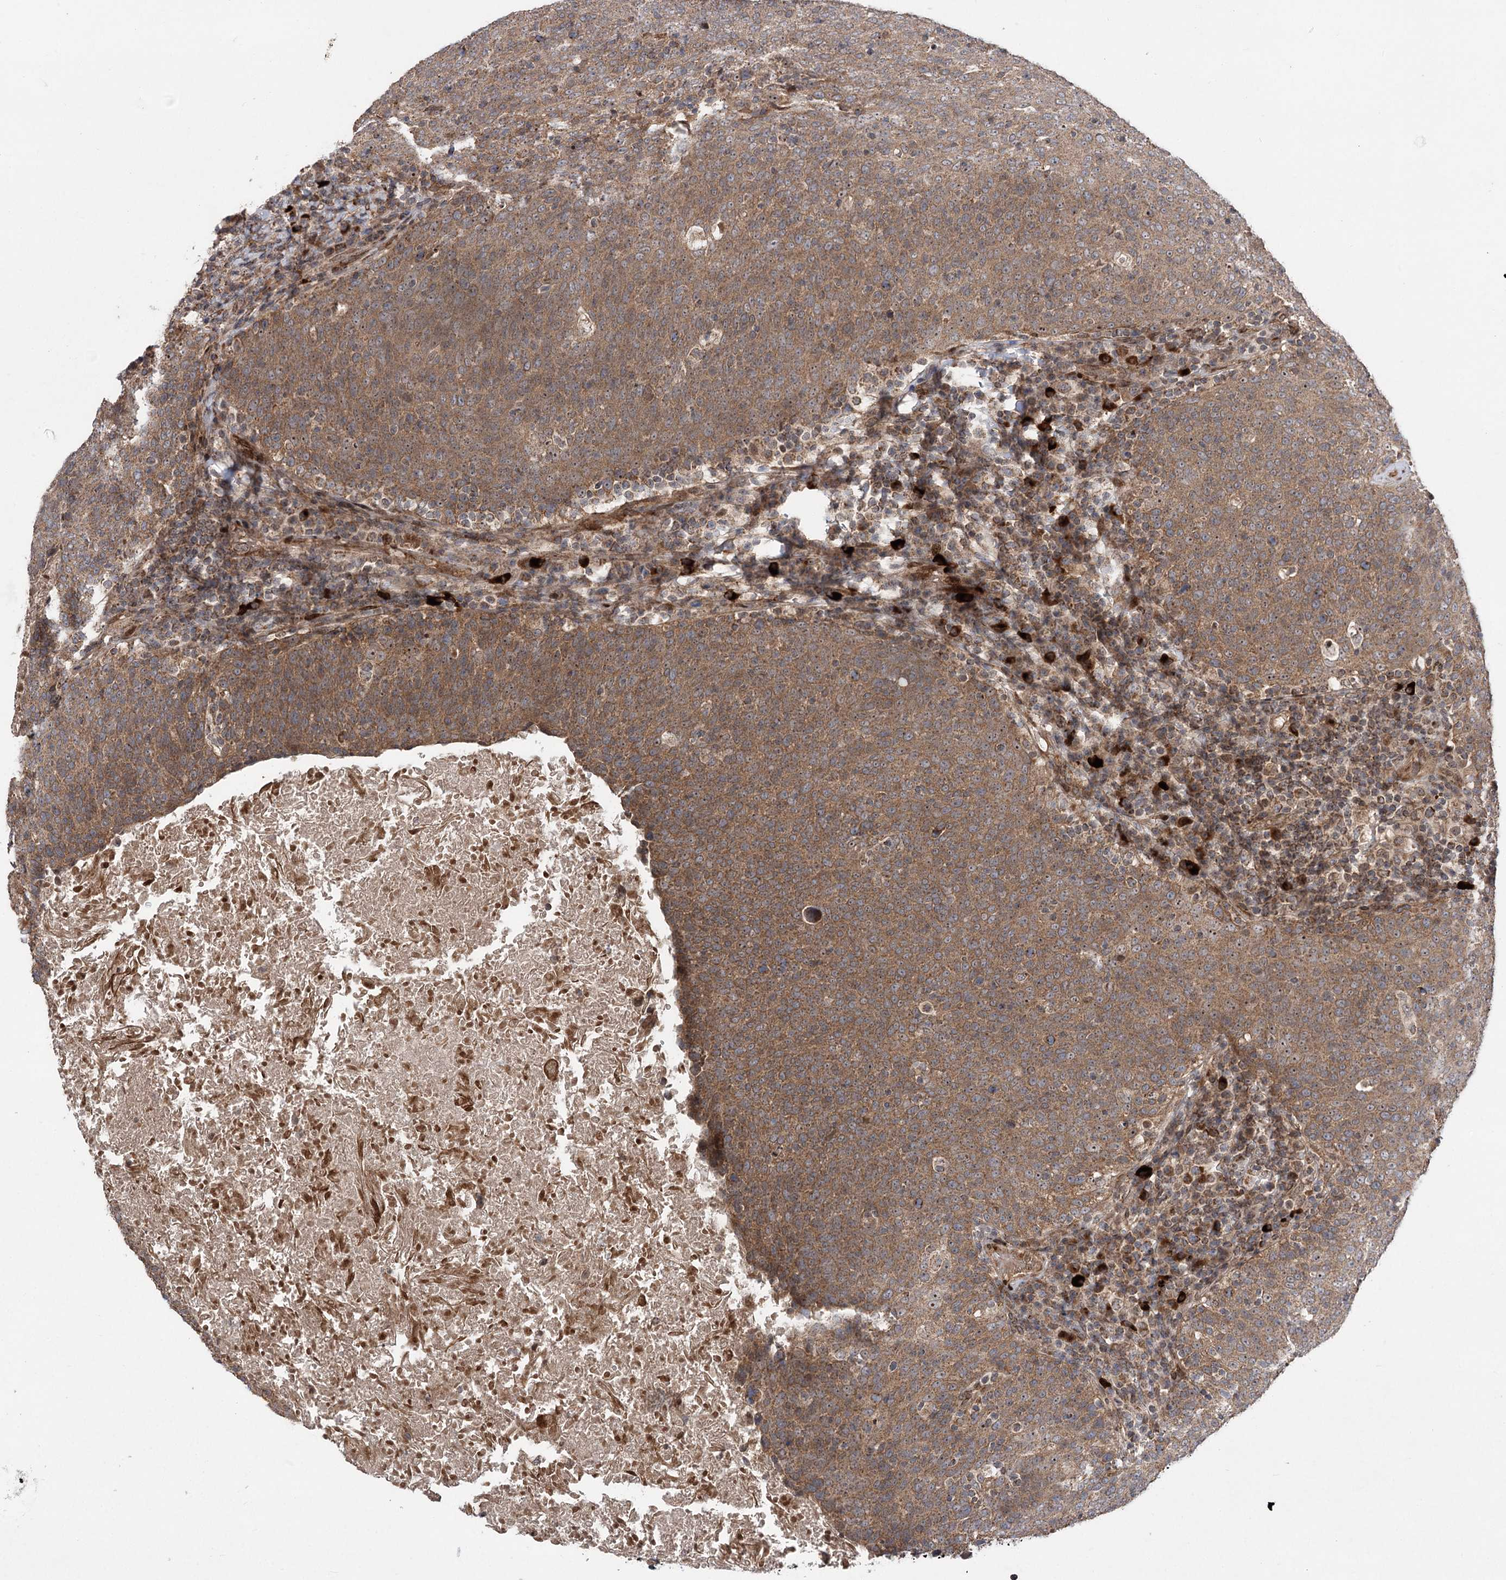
{"staining": {"intensity": "moderate", "quantity": ">75%", "location": "cytoplasmic/membranous"}, "tissue": "head and neck cancer", "cell_type": "Tumor cells", "image_type": "cancer", "snomed": [{"axis": "morphology", "description": "Squamous cell carcinoma, NOS"}, {"axis": "morphology", "description": "Squamous cell carcinoma, metastatic, NOS"}, {"axis": "topography", "description": "Lymph node"}, {"axis": "topography", "description": "Head-Neck"}], "caption": "Protein staining reveals moderate cytoplasmic/membranous positivity in about >75% of tumor cells in head and neck cancer (metastatic squamous cell carcinoma).", "gene": "TENM2", "patient": {"sex": "male", "age": 62}}